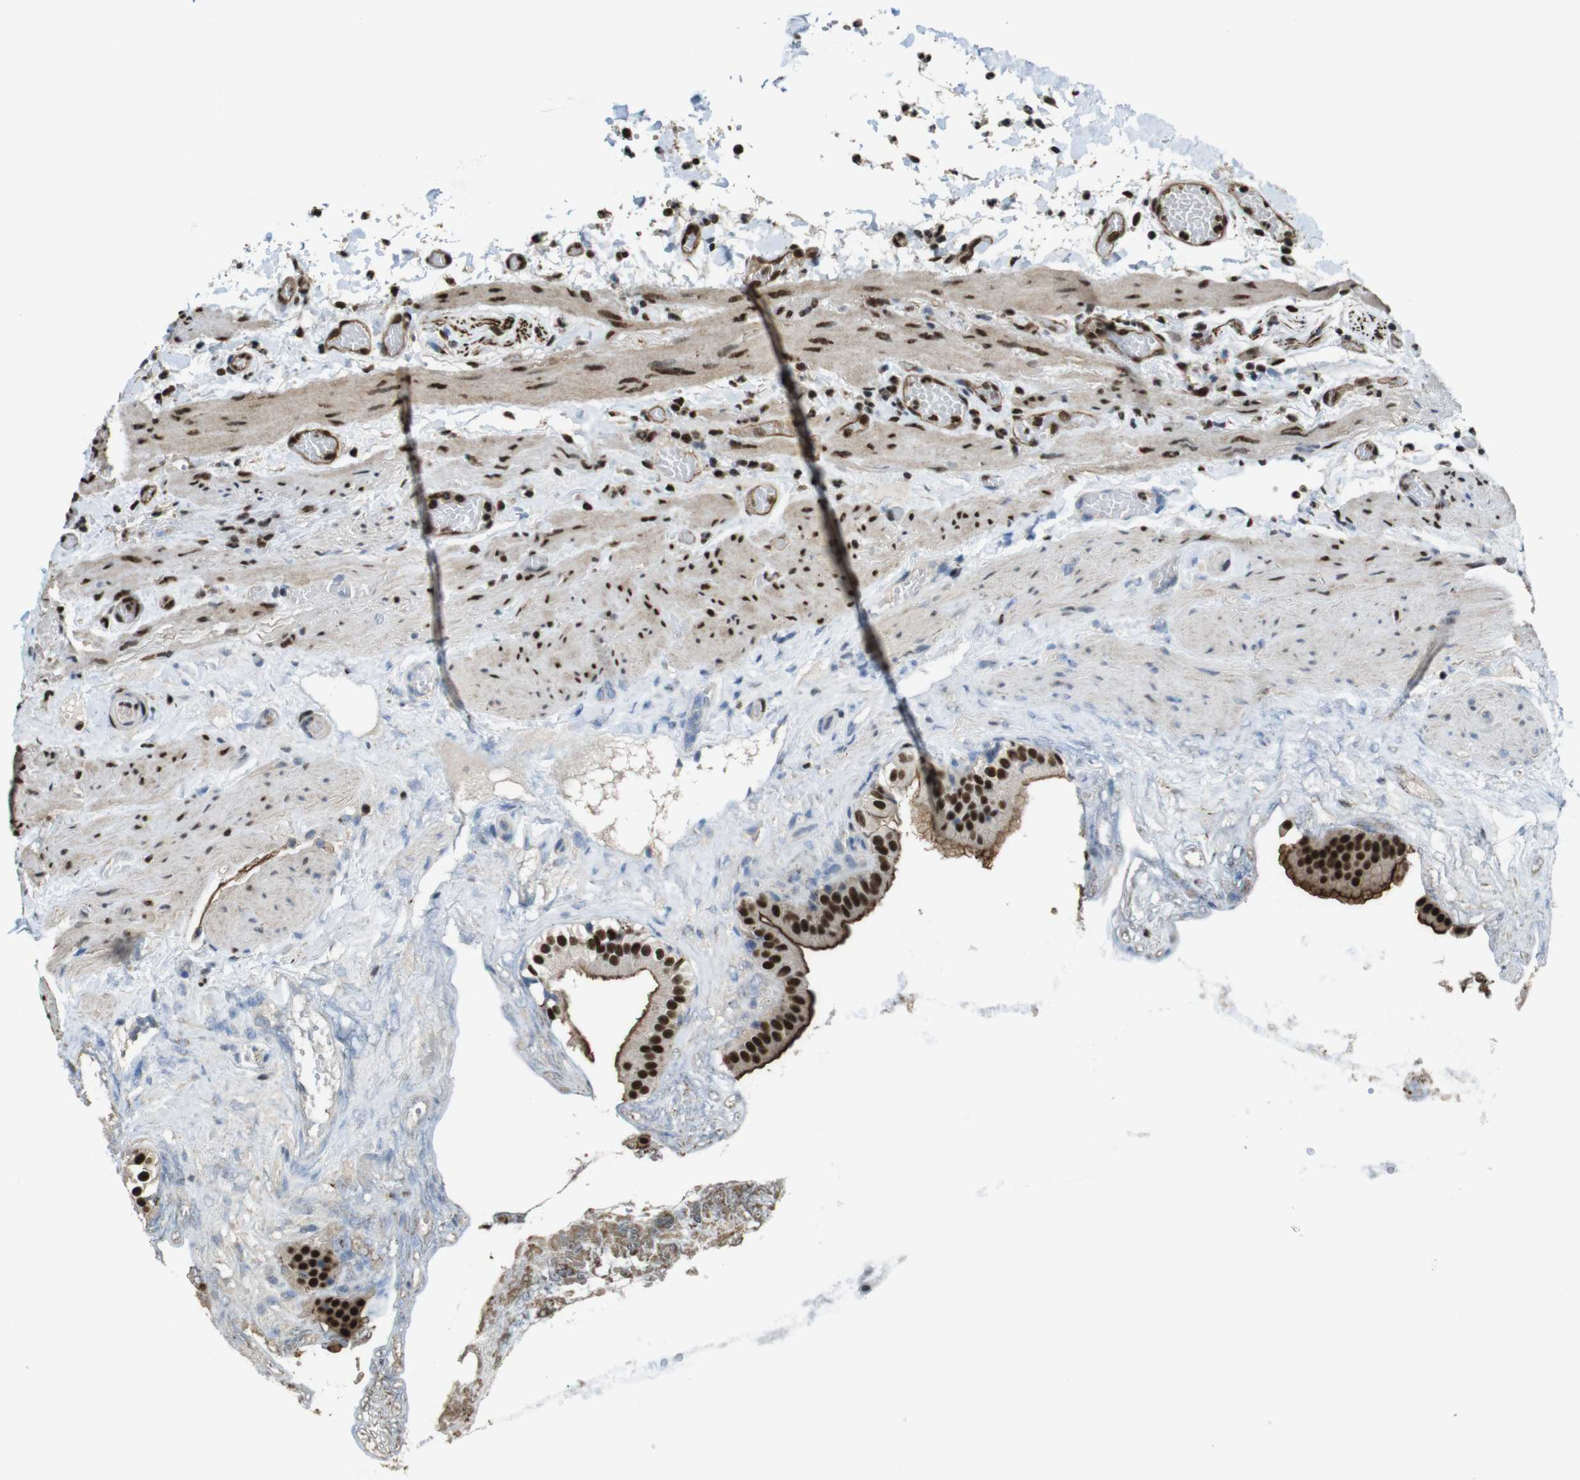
{"staining": {"intensity": "strong", "quantity": ">75%", "location": "cytoplasmic/membranous,nuclear"}, "tissue": "gallbladder", "cell_type": "Glandular cells", "image_type": "normal", "snomed": [{"axis": "morphology", "description": "Normal tissue, NOS"}, {"axis": "topography", "description": "Gallbladder"}], "caption": "Unremarkable gallbladder was stained to show a protein in brown. There is high levels of strong cytoplasmic/membranous,nuclear expression in approximately >75% of glandular cells. The staining was performed using DAB (3,3'-diaminobenzidine), with brown indicating positive protein expression. Nuclei are stained blue with hematoxylin.", "gene": "CSNK2B", "patient": {"sex": "female", "age": 26}}